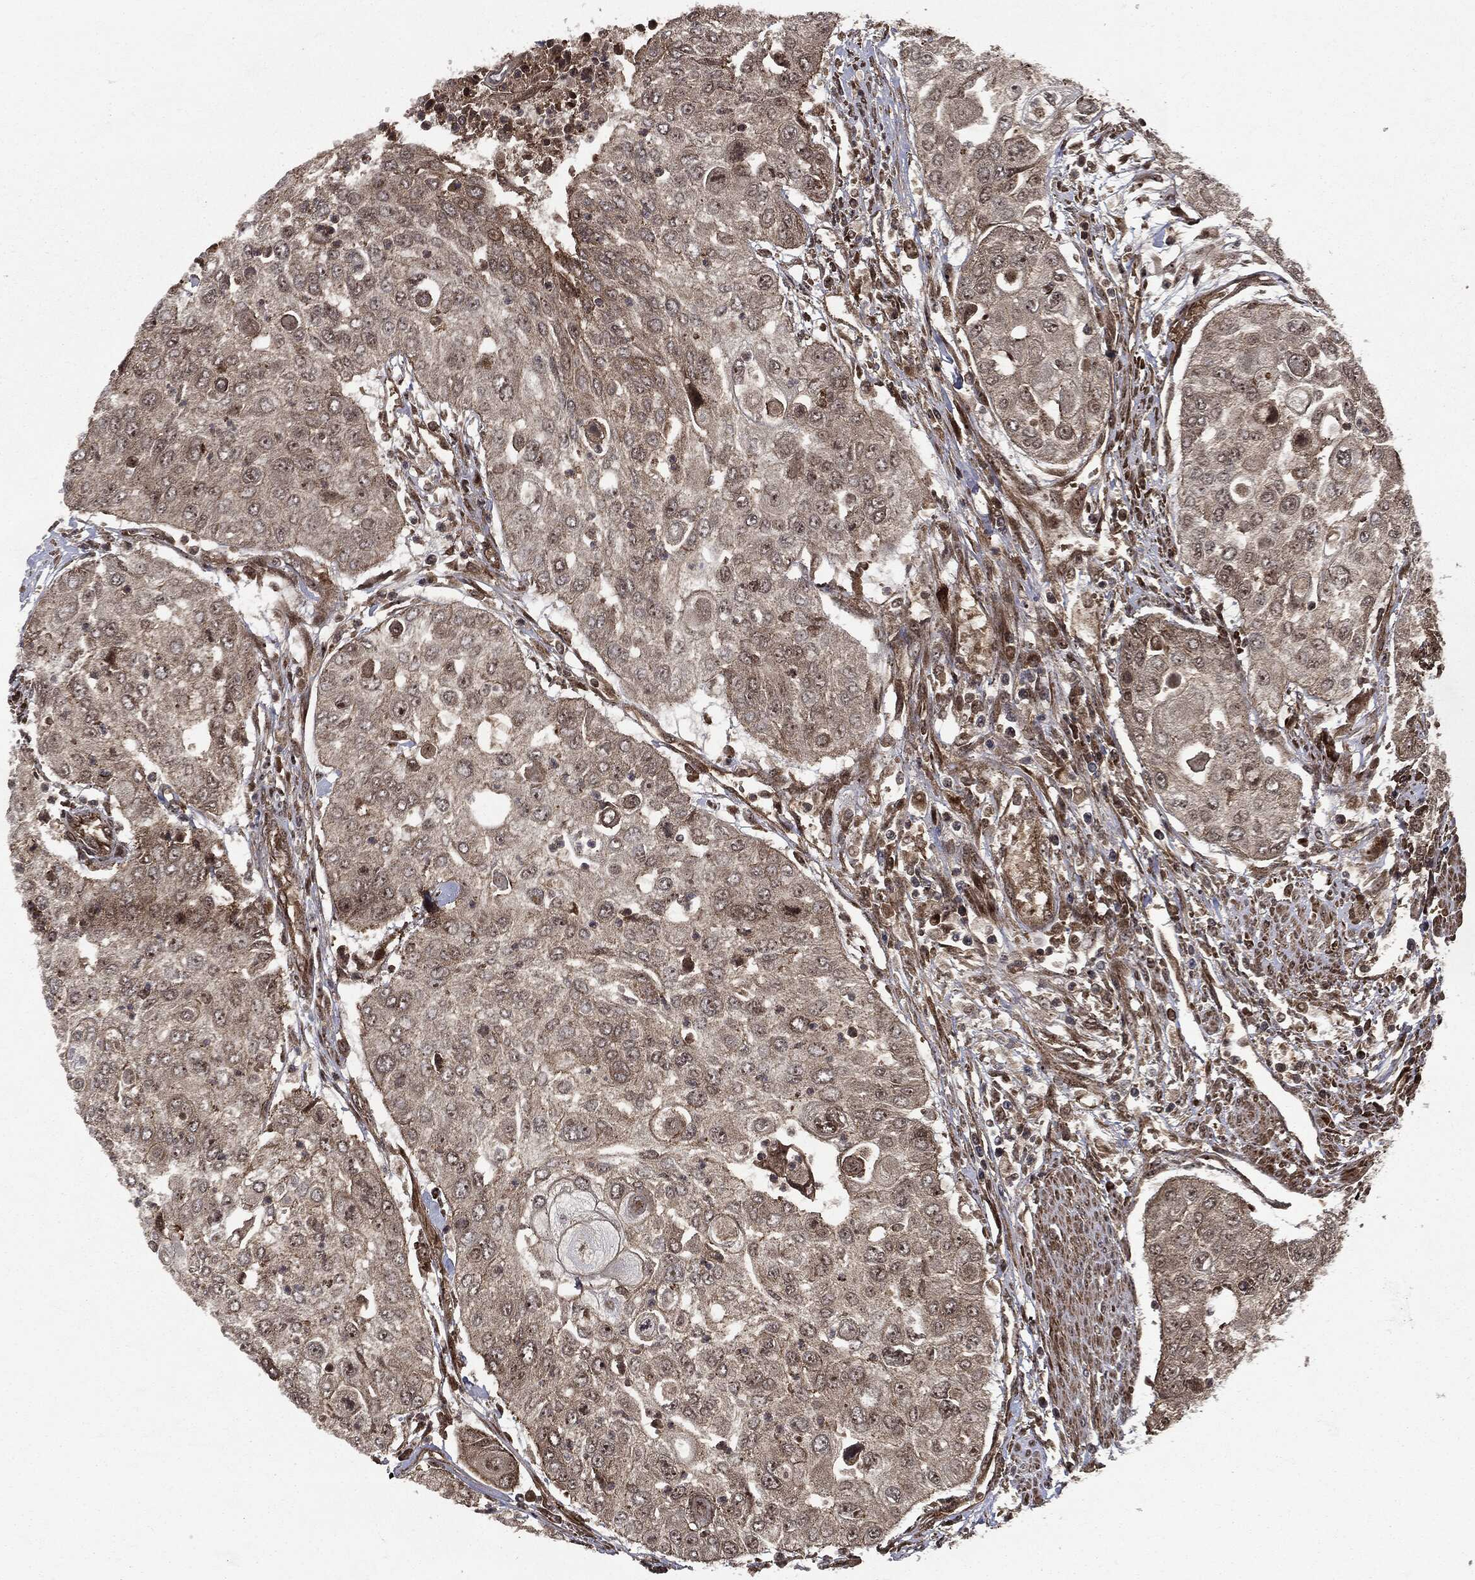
{"staining": {"intensity": "negative", "quantity": "none", "location": "none"}, "tissue": "urothelial cancer", "cell_type": "Tumor cells", "image_type": "cancer", "snomed": [{"axis": "morphology", "description": "Urothelial carcinoma, High grade"}, {"axis": "topography", "description": "Urinary bladder"}], "caption": "Immunohistochemical staining of high-grade urothelial carcinoma reveals no significant positivity in tumor cells.", "gene": "CARD6", "patient": {"sex": "female", "age": 79}}